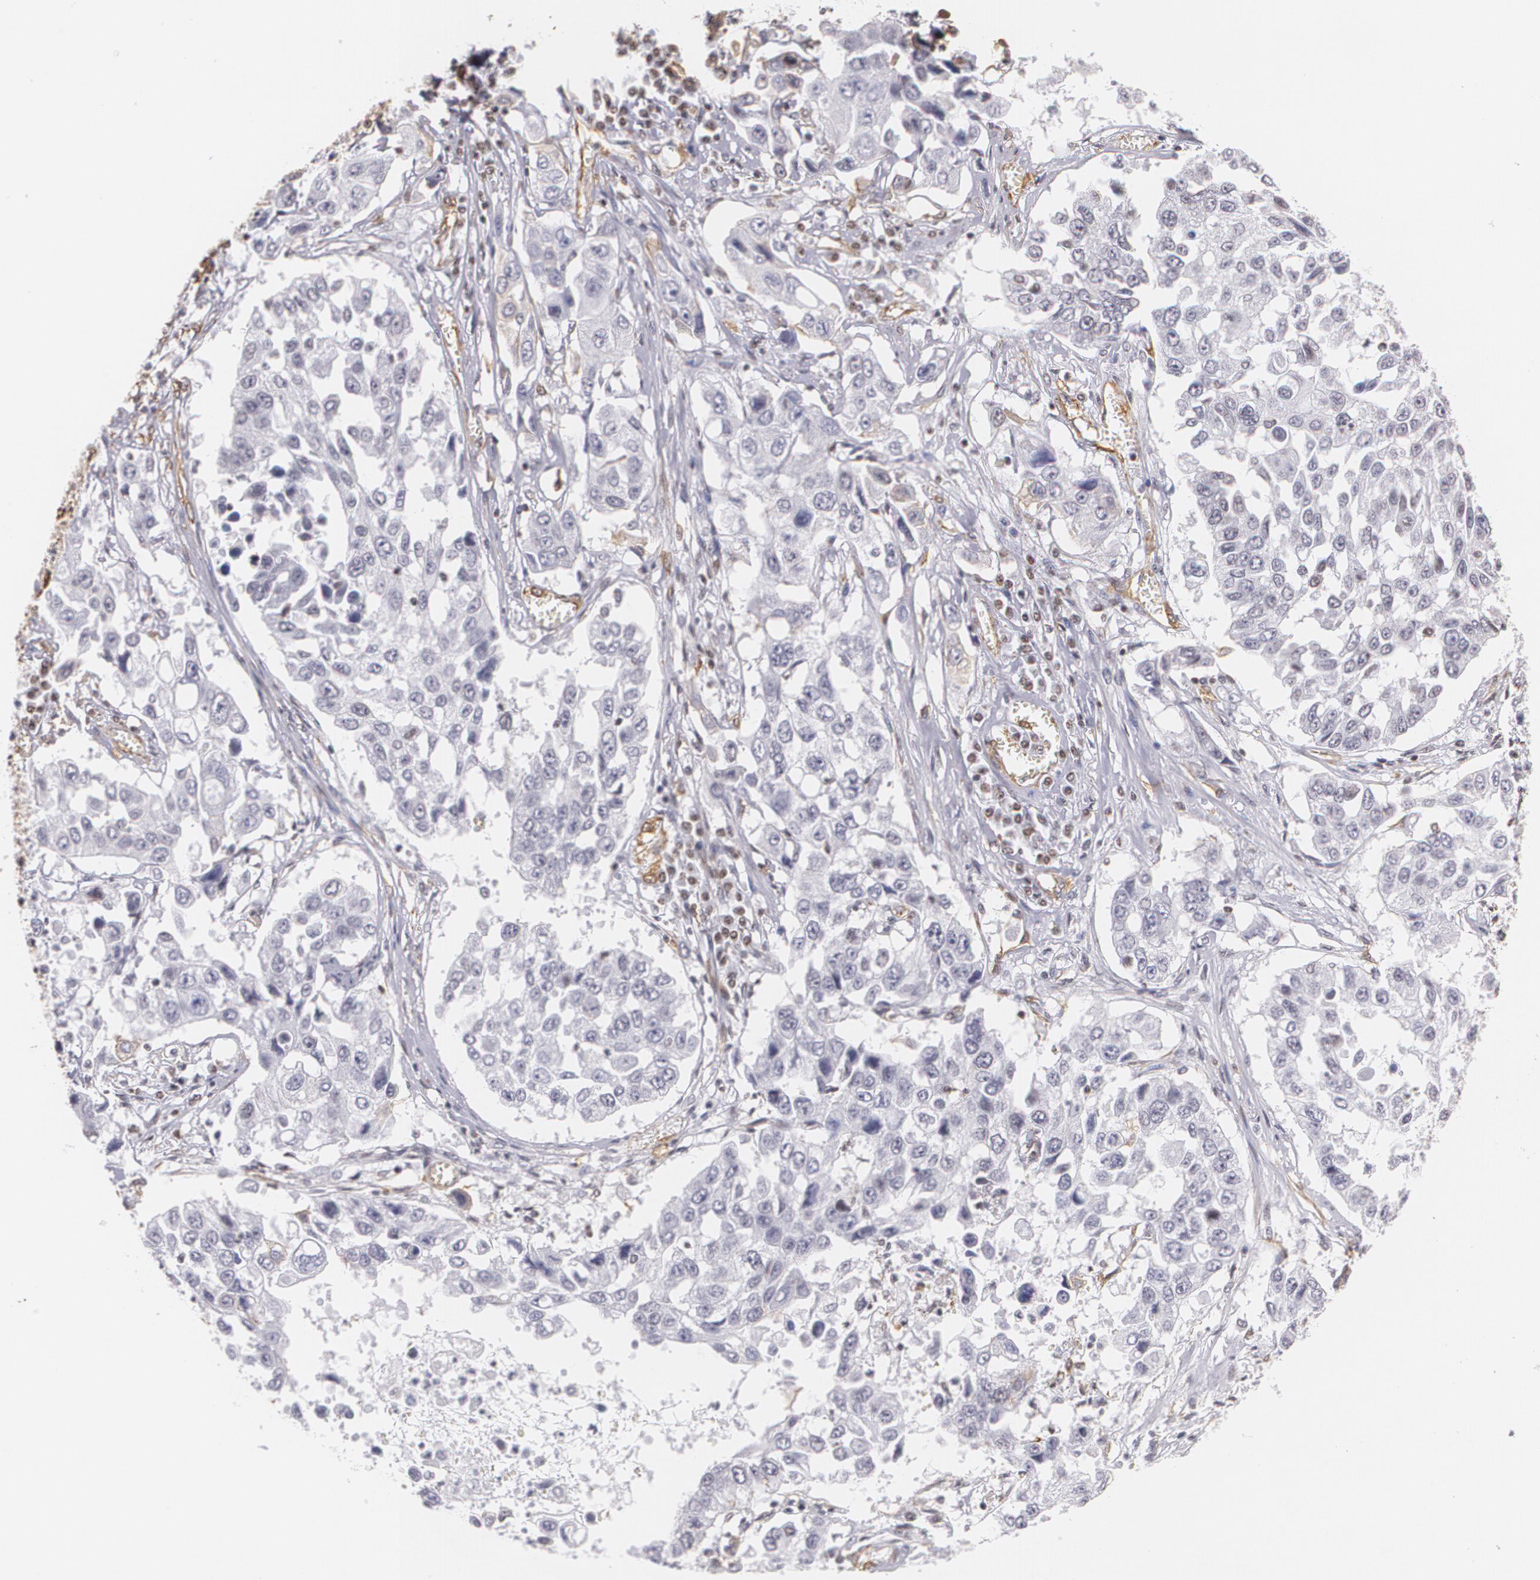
{"staining": {"intensity": "negative", "quantity": "none", "location": "none"}, "tissue": "lung cancer", "cell_type": "Tumor cells", "image_type": "cancer", "snomed": [{"axis": "morphology", "description": "Squamous cell carcinoma, NOS"}, {"axis": "topography", "description": "Lung"}], "caption": "Image shows no protein positivity in tumor cells of lung cancer (squamous cell carcinoma) tissue. Nuclei are stained in blue.", "gene": "VAMP1", "patient": {"sex": "male", "age": 71}}